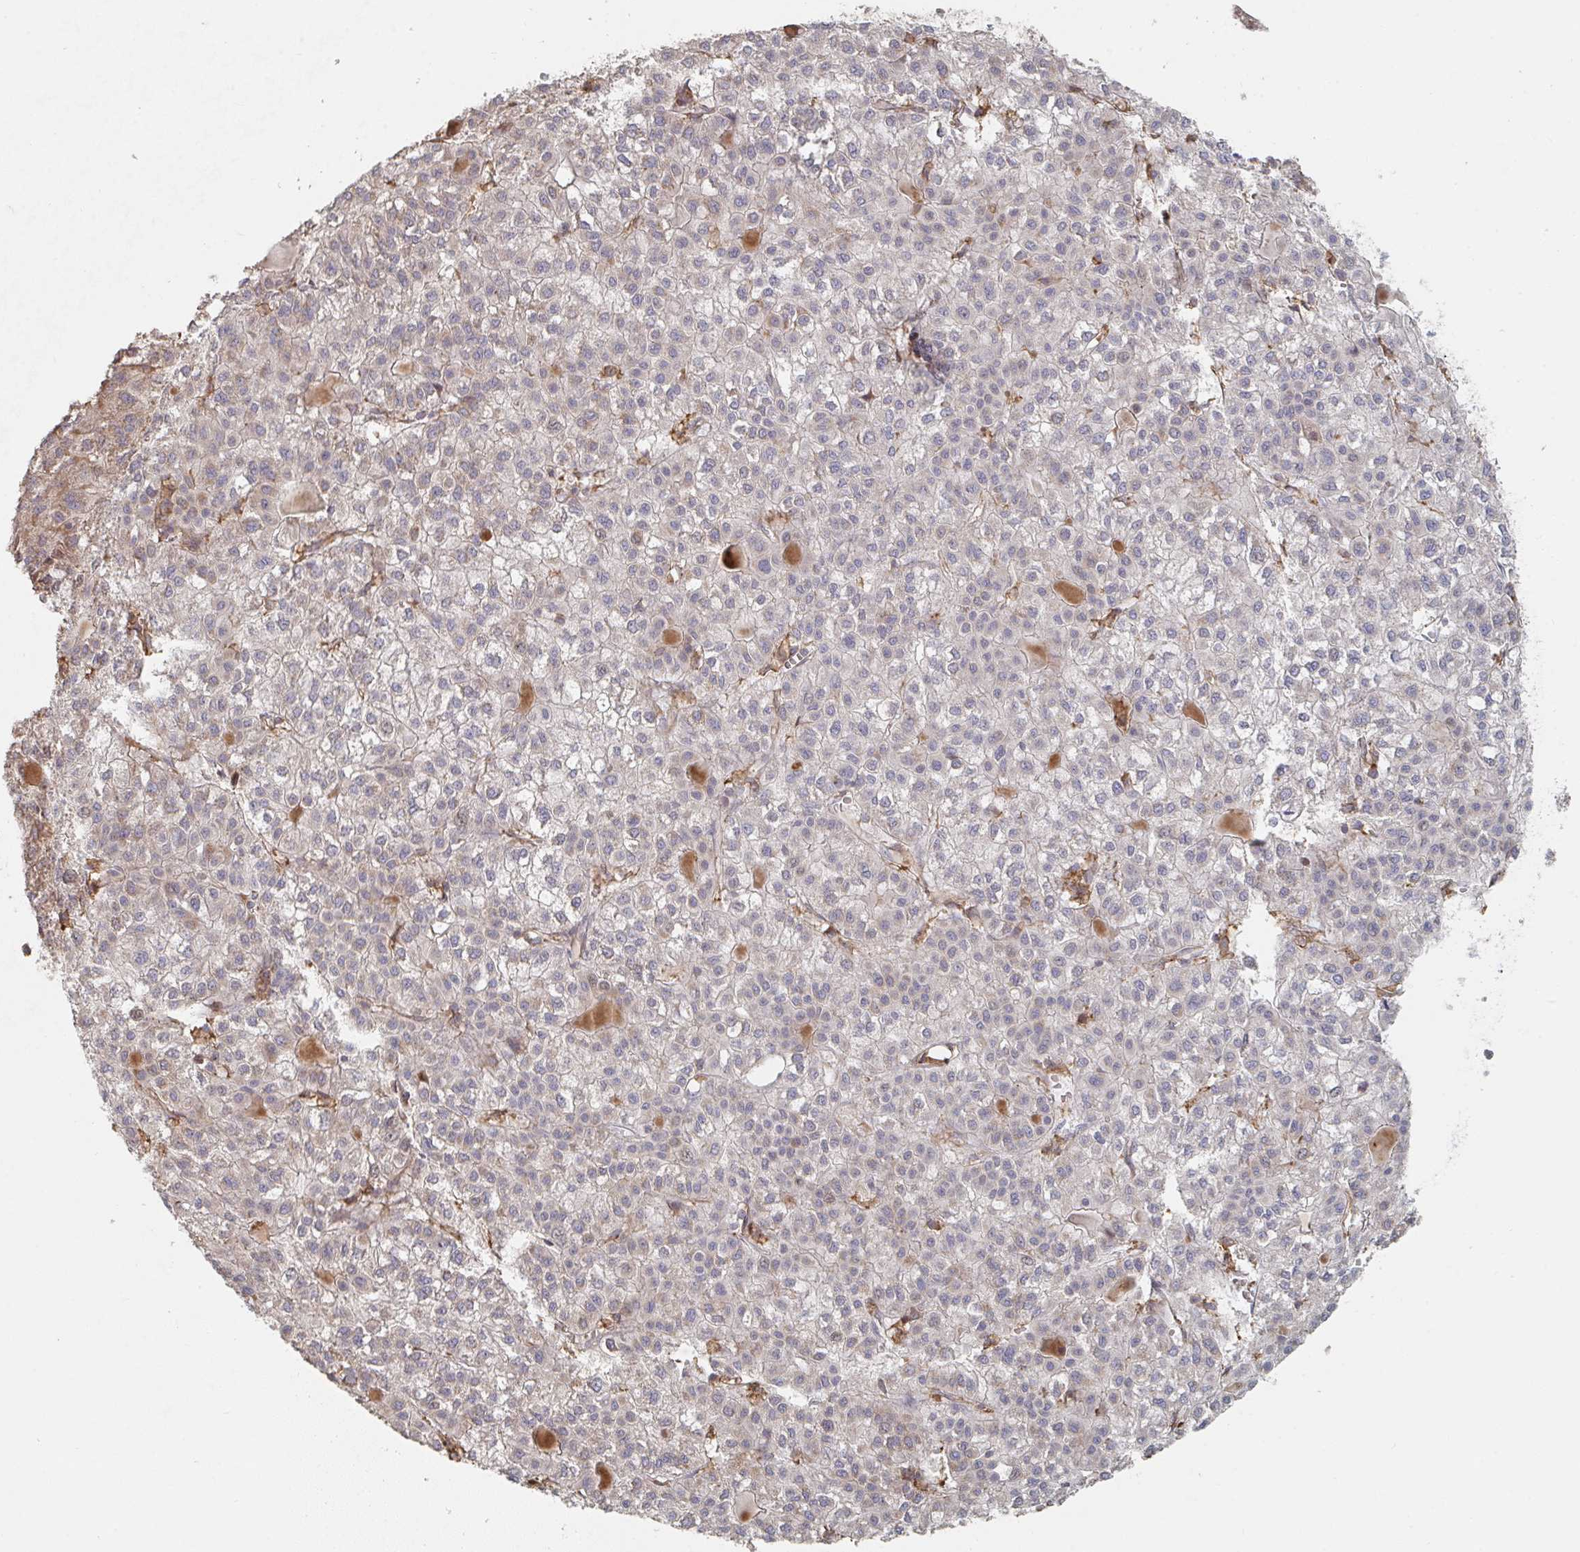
{"staining": {"intensity": "negative", "quantity": "none", "location": "none"}, "tissue": "liver cancer", "cell_type": "Tumor cells", "image_type": "cancer", "snomed": [{"axis": "morphology", "description": "Carcinoma, Hepatocellular, NOS"}, {"axis": "topography", "description": "Liver"}], "caption": "Immunohistochemistry histopathology image of neoplastic tissue: human liver cancer stained with DAB reveals no significant protein staining in tumor cells.", "gene": "PTEN", "patient": {"sex": "female", "age": 43}}